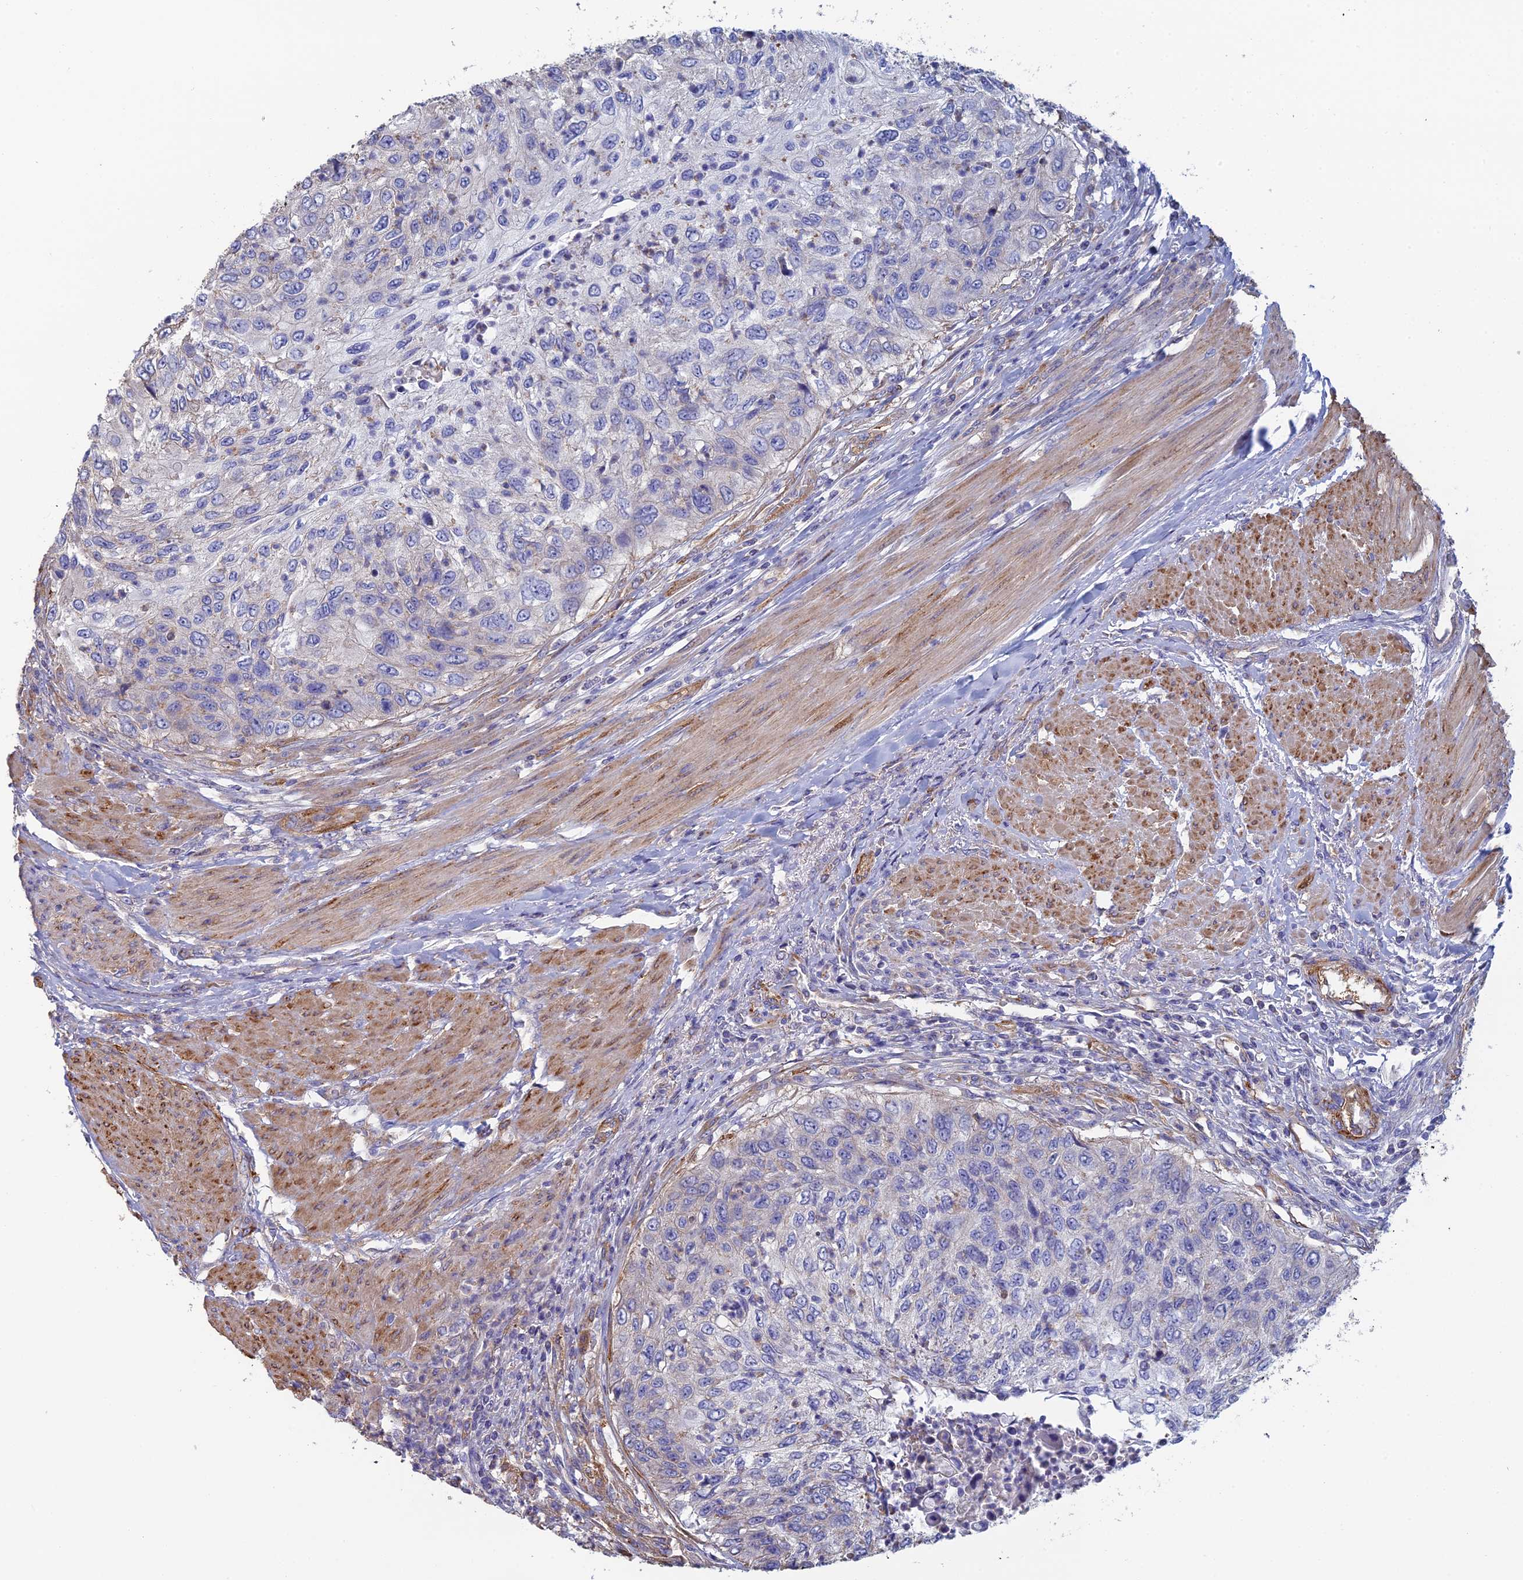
{"staining": {"intensity": "negative", "quantity": "none", "location": "none"}, "tissue": "urothelial cancer", "cell_type": "Tumor cells", "image_type": "cancer", "snomed": [{"axis": "morphology", "description": "Urothelial carcinoma, High grade"}, {"axis": "topography", "description": "Urinary bladder"}], "caption": "This image is of urothelial cancer stained with immunohistochemistry to label a protein in brown with the nuclei are counter-stained blue. There is no expression in tumor cells. (DAB (3,3'-diaminobenzidine) IHC visualized using brightfield microscopy, high magnification).", "gene": "PCDHA5", "patient": {"sex": "female", "age": 60}}